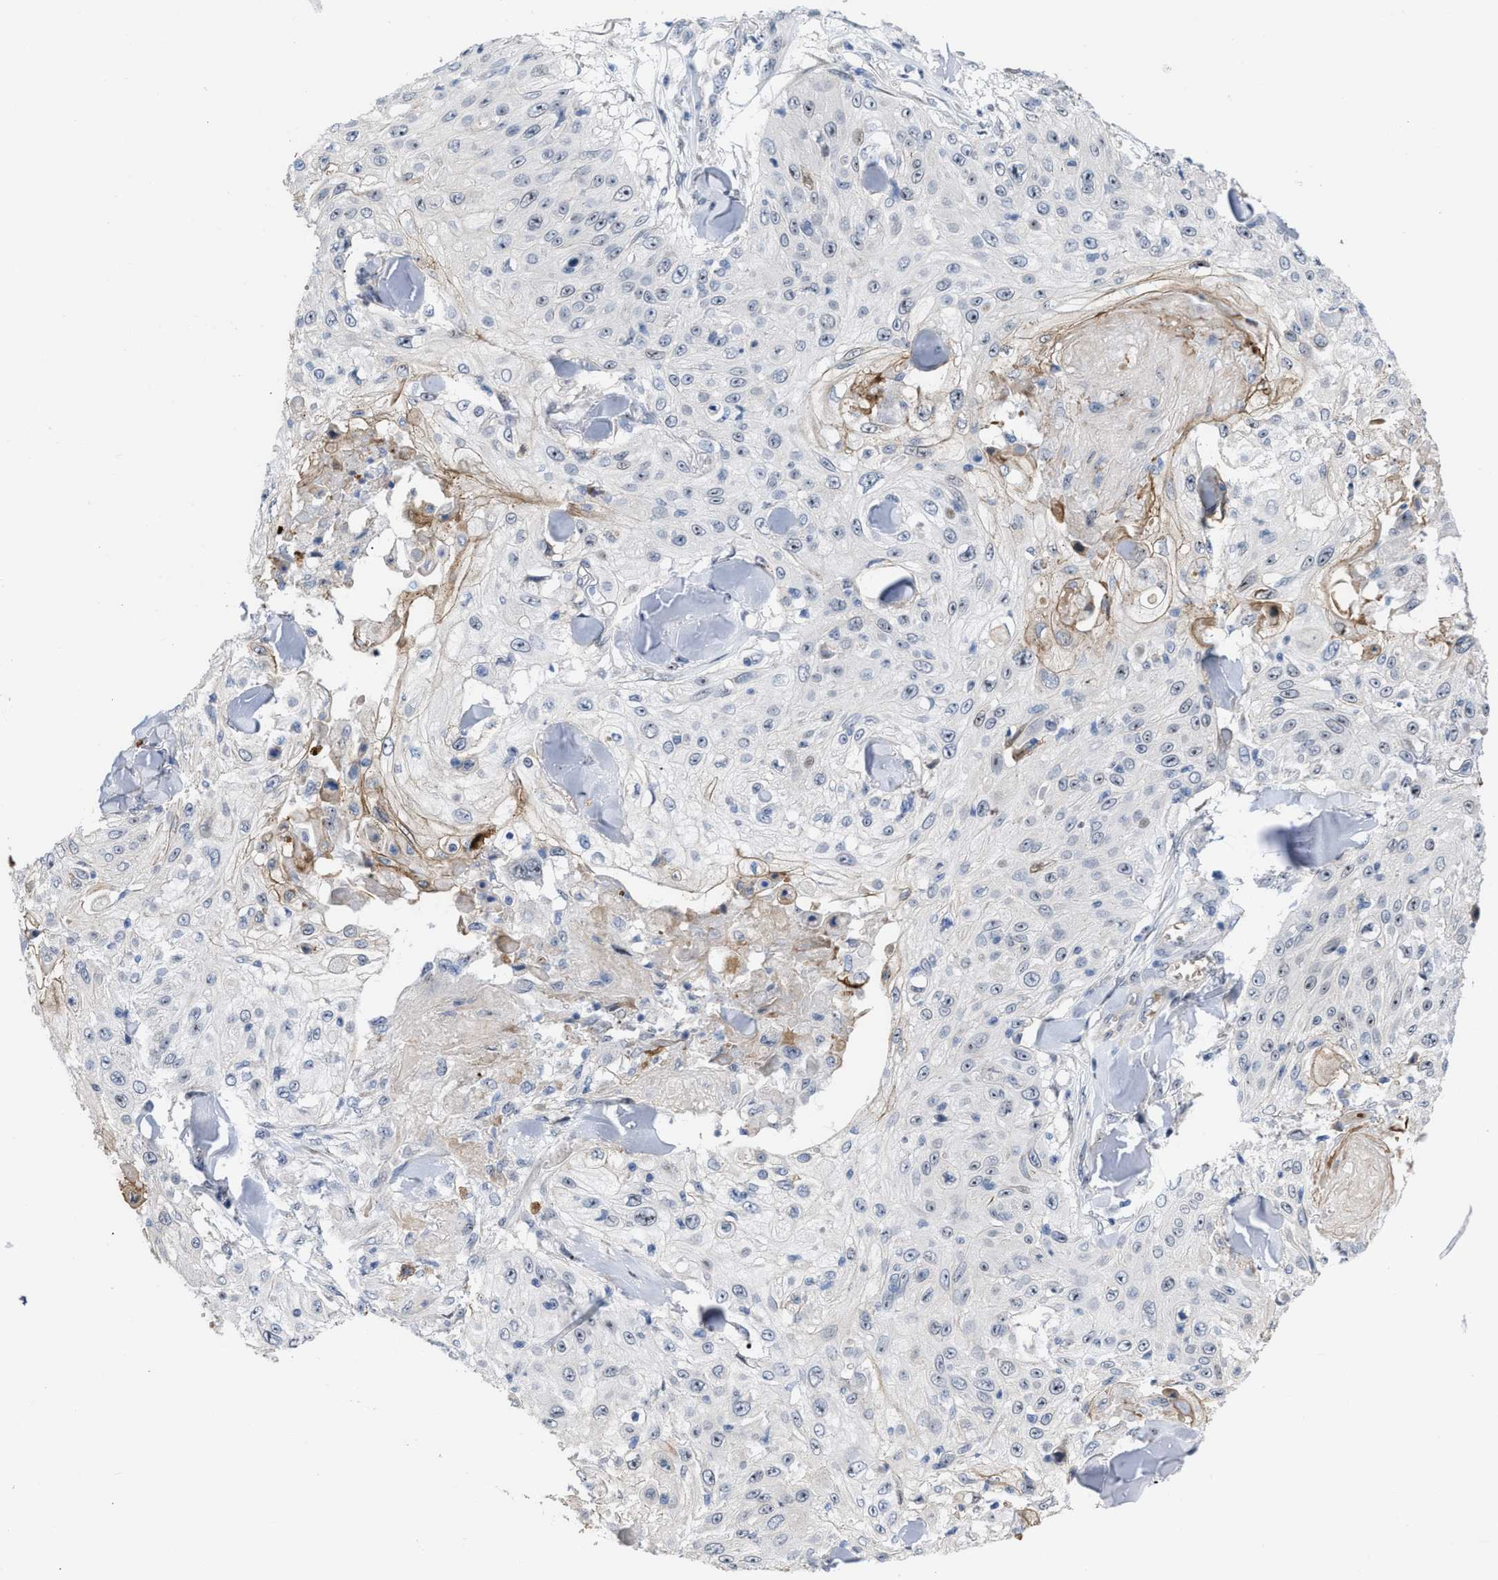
{"staining": {"intensity": "moderate", "quantity": "<25%", "location": "nuclear"}, "tissue": "skin cancer", "cell_type": "Tumor cells", "image_type": "cancer", "snomed": [{"axis": "morphology", "description": "Squamous cell carcinoma, NOS"}, {"axis": "topography", "description": "Skin"}], "caption": "The photomicrograph displays immunohistochemical staining of squamous cell carcinoma (skin). There is moderate nuclear staining is appreciated in approximately <25% of tumor cells. (DAB IHC with brightfield microscopy, high magnification).", "gene": "POLR1F", "patient": {"sex": "male", "age": 86}}